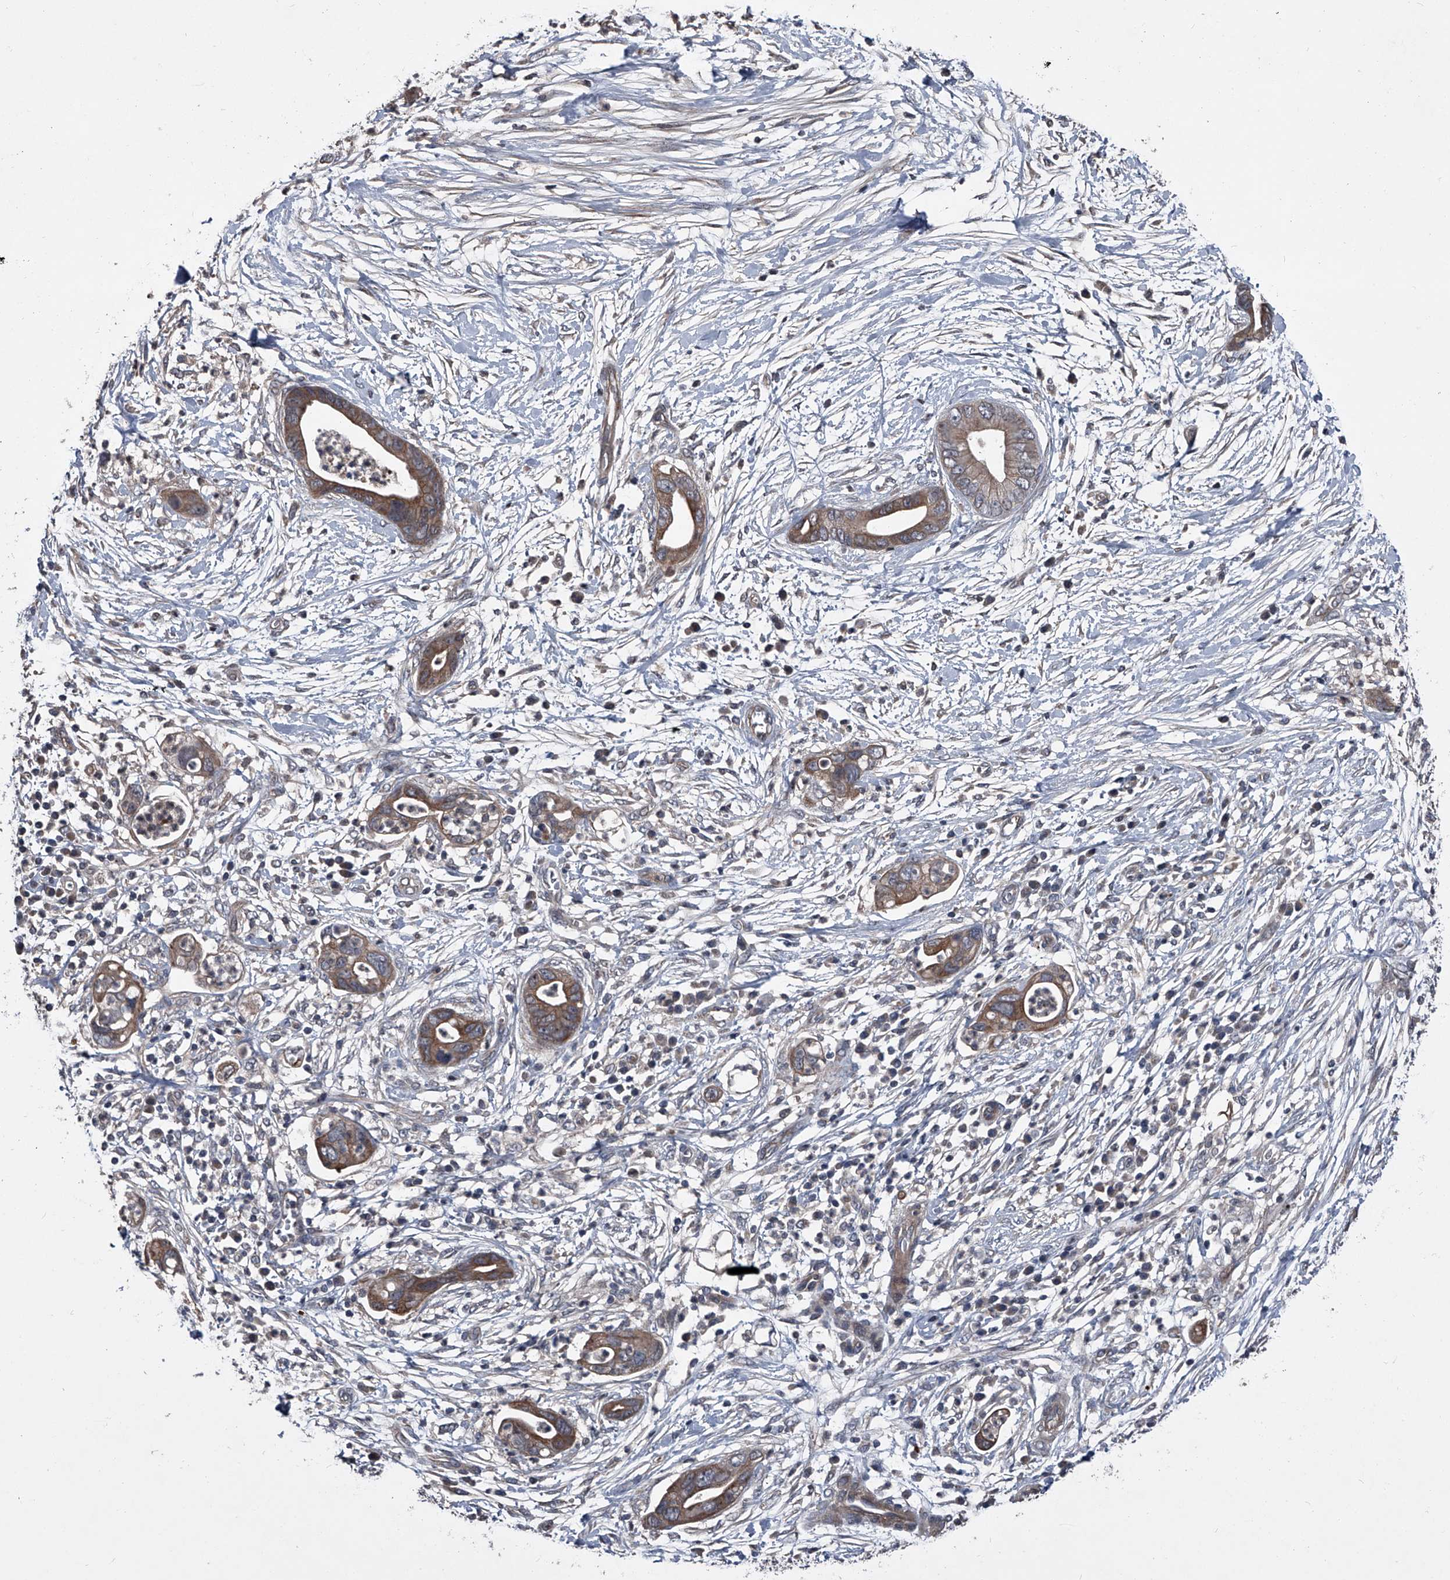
{"staining": {"intensity": "moderate", "quantity": ">75%", "location": "cytoplasmic/membranous"}, "tissue": "pancreatic cancer", "cell_type": "Tumor cells", "image_type": "cancer", "snomed": [{"axis": "morphology", "description": "Adenocarcinoma, NOS"}, {"axis": "topography", "description": "Pancreas"}], "caption": "Adenocarcinoma (pancreatic) stained for a protein (brown) reveals moderate cytoplasmic/membranous positive staining in approximately >75% of tumor cells.", "gene": "KIF13A", "patient": {"sex": "male", "age": 75}}